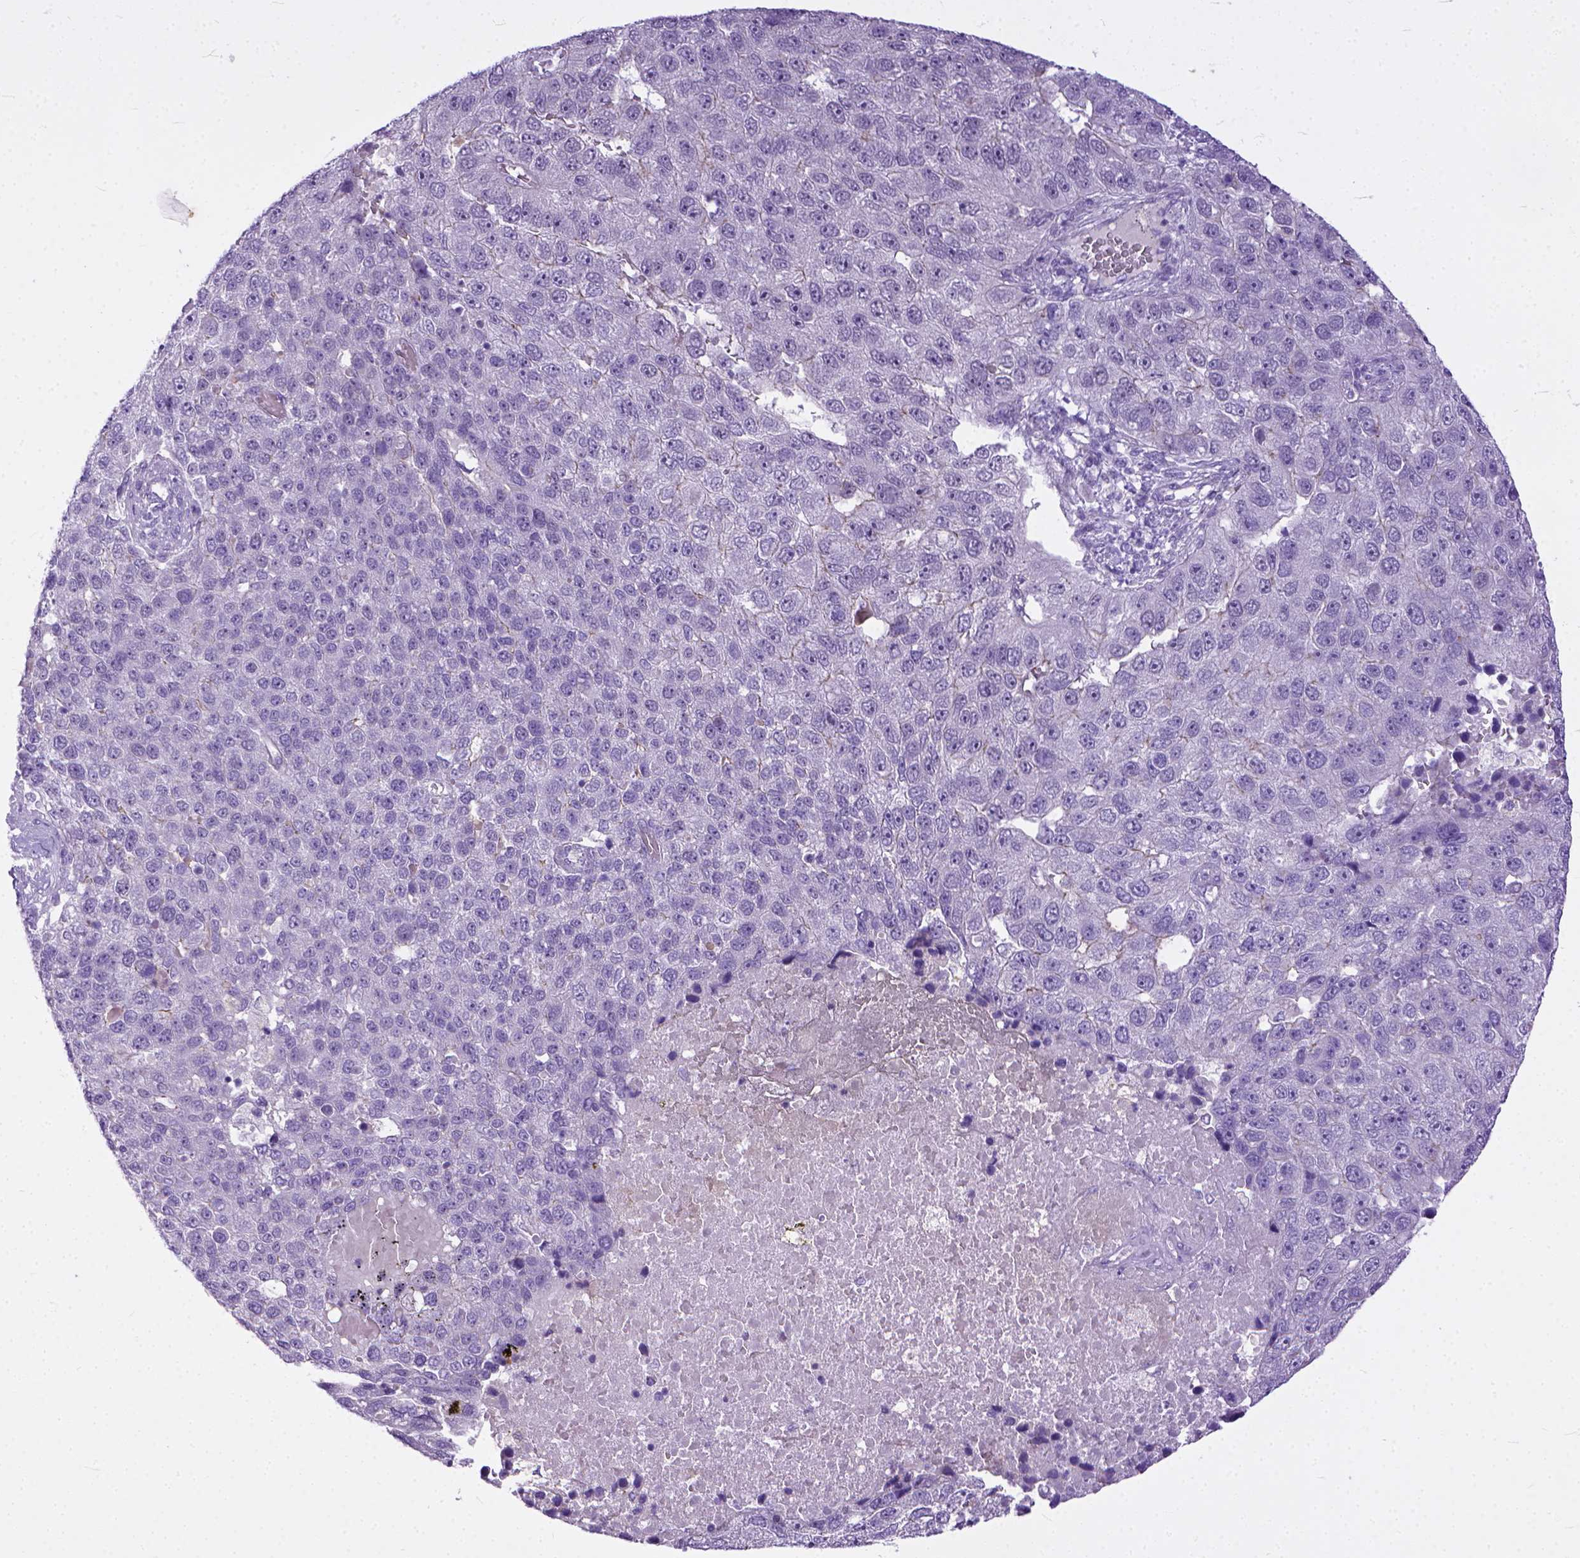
{"staining": {"intensity": "negative", "quantity": "none", "location": "none"}, "tissue": "pancreatic cancer", "cell_type": "Tumor cells", "image_type": "cancer", "snomed": [{"axis": "morphology", "description": "Adenocarcinoma, NOS"}, {"axis": "topography", "description": "Pancreas"}], "caption": "DAB (3,3'-diaminobenzidine) immunohistochemical staining of pancreatic adenocarcinoma demonstrates no significant expression in tumor cells.", "gene": "ADGRF1", "patient": {"sex": "female", "age": 61}}